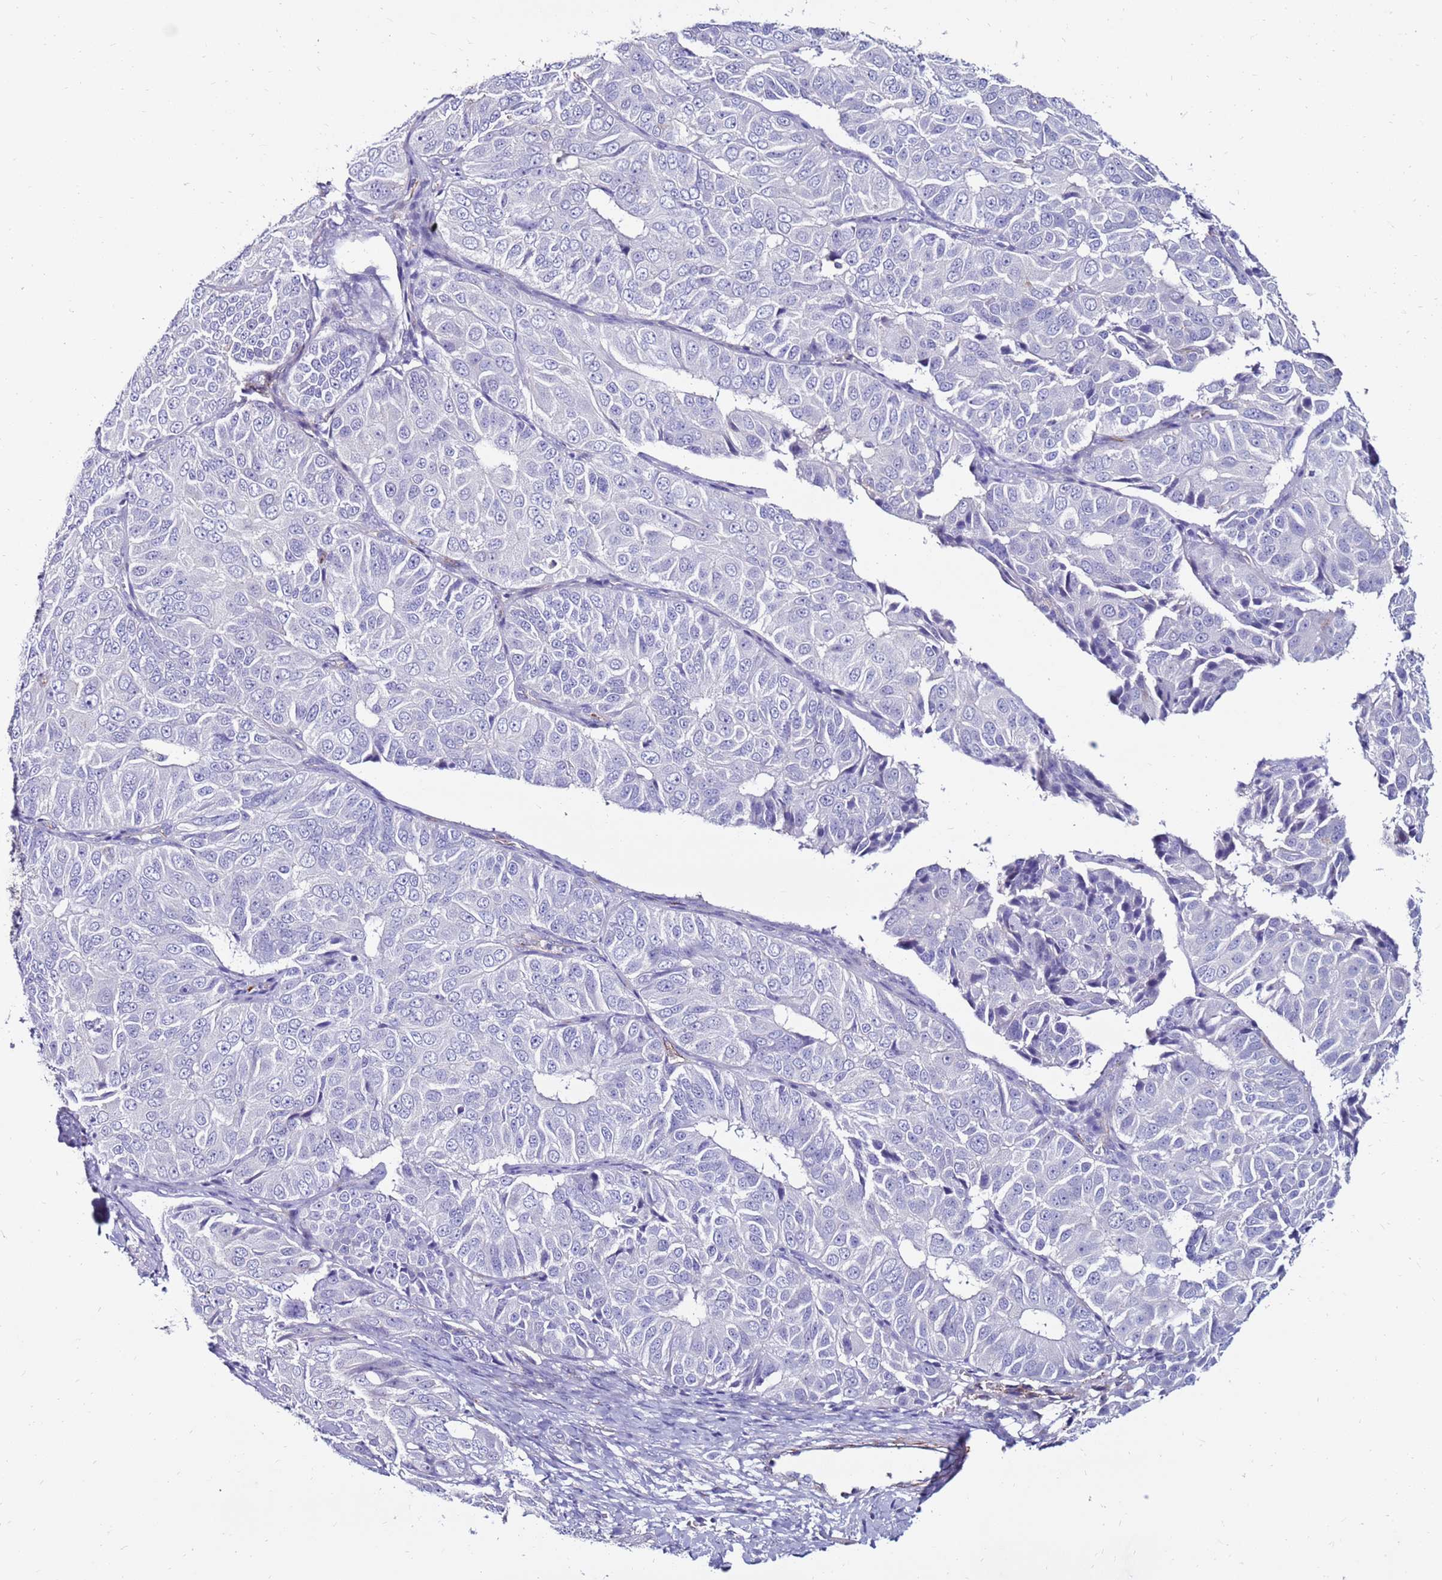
{"staining": {"intensity": "negative", "quantity": "none", "location": "none"}, "tissue": "ovarian cancer", "cell_type": "Tumor cells", "image_type": "cancer", "snomed": [{"axis": "morphology", "description": "Carcinoma, endometroid"}, {"axis": "topography", "description": "Ovary"}], "caption": "High magnification brightfield microscopy of ovarian cancer (endometroid carcinoma) stained with DAB (3,3'-diaminobenzidine) (brown) and counterstained with hematoxylin (blue): tumor cells show no significant positivity.", "gene": "CLEC4M", "patient": {"sex": "female", "age": 51}}